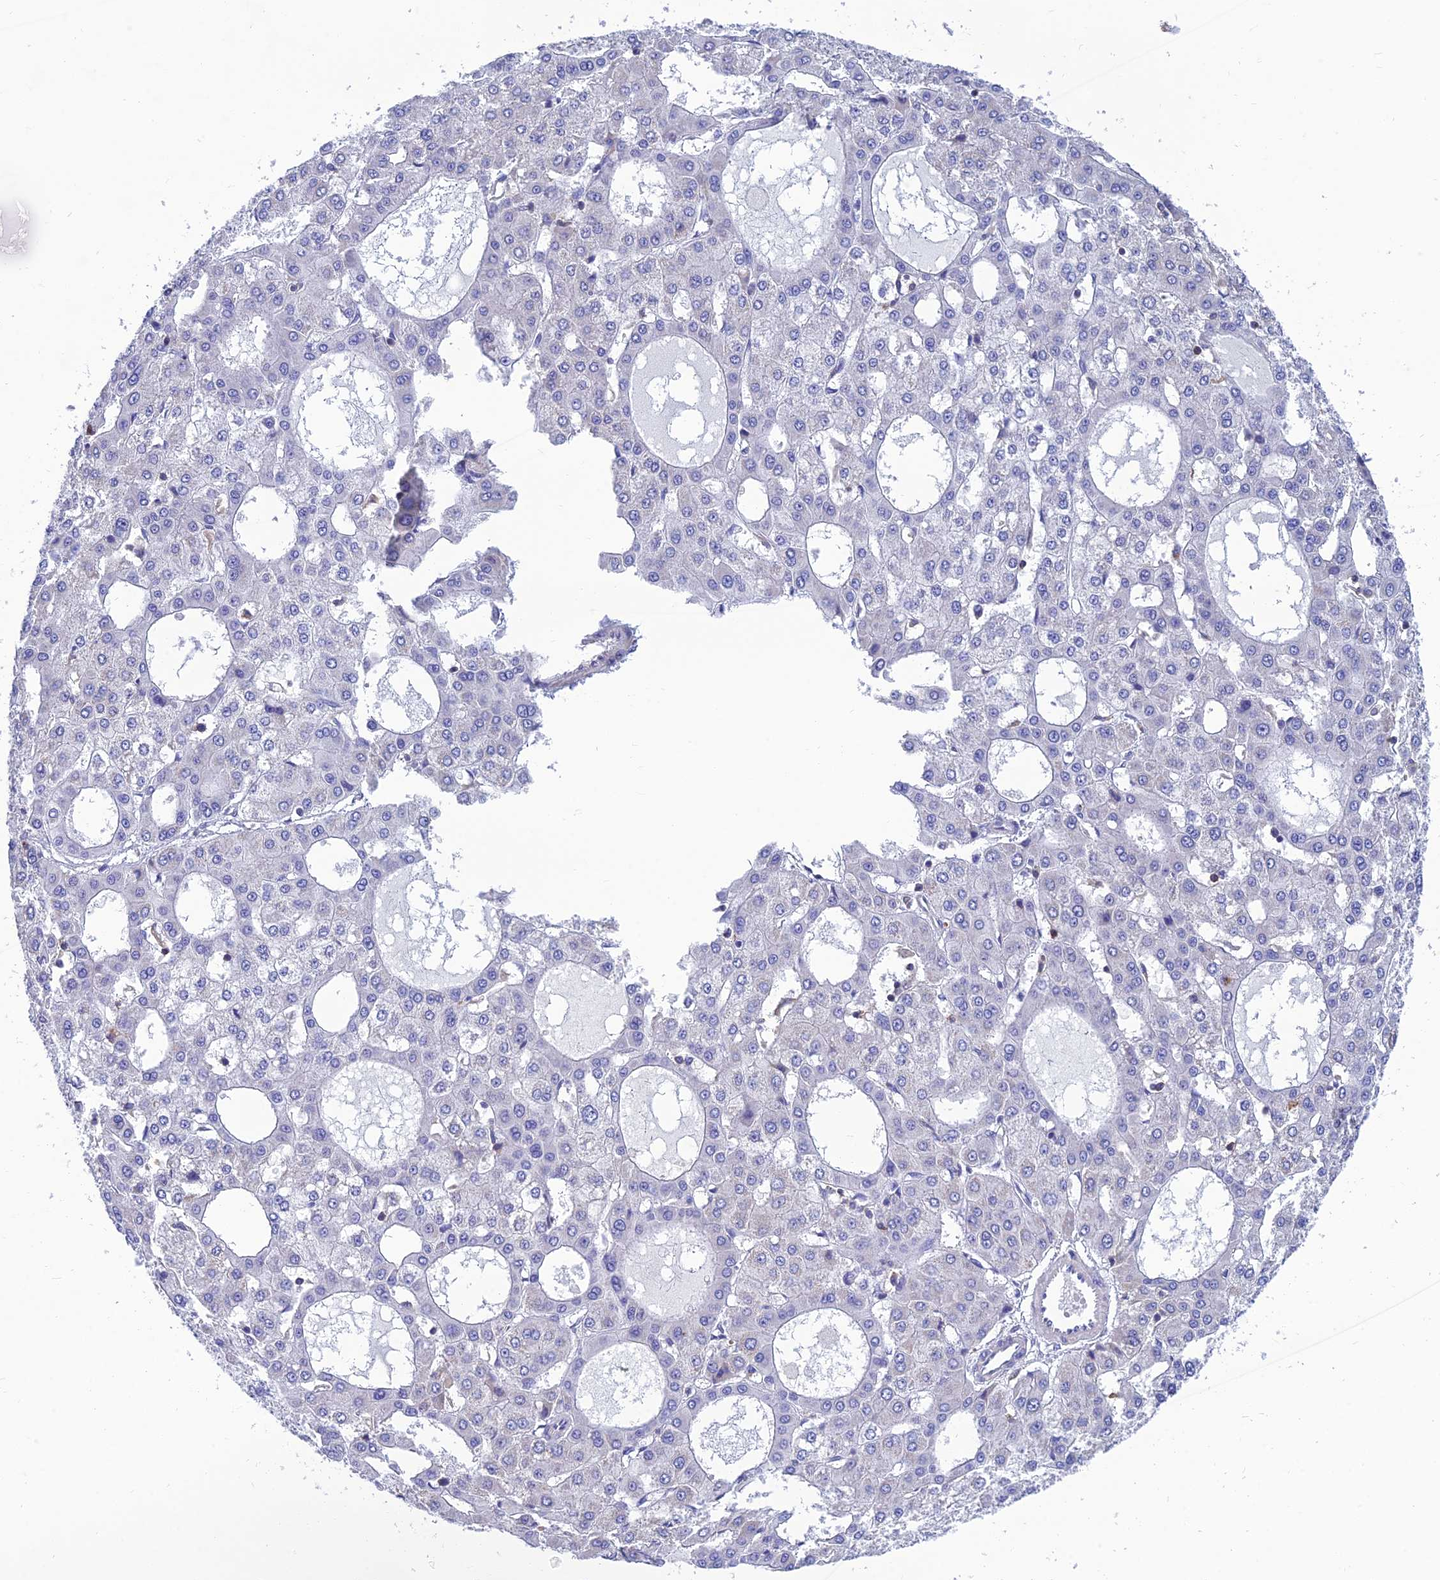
{"staining": {"intensity": "negative", "quantity": "none", "location": "none"}, "tissue": "liver cancer", "cell_type": "Tumor cells", "image_type": "cancer", "snomed": [{"axis": "morphology", "description": "Carcinoma, Hepatocellular, NOS"}, {"axis": "topography", "description": "Liver"}], "caption": "Protein analysis of liver cancer shows no significant positivity in tumor cells. (IHC, brightfield microscopy, high magnification).", "gene": "PPP1R18", "patient": {"sex": "male", "age": 47}}